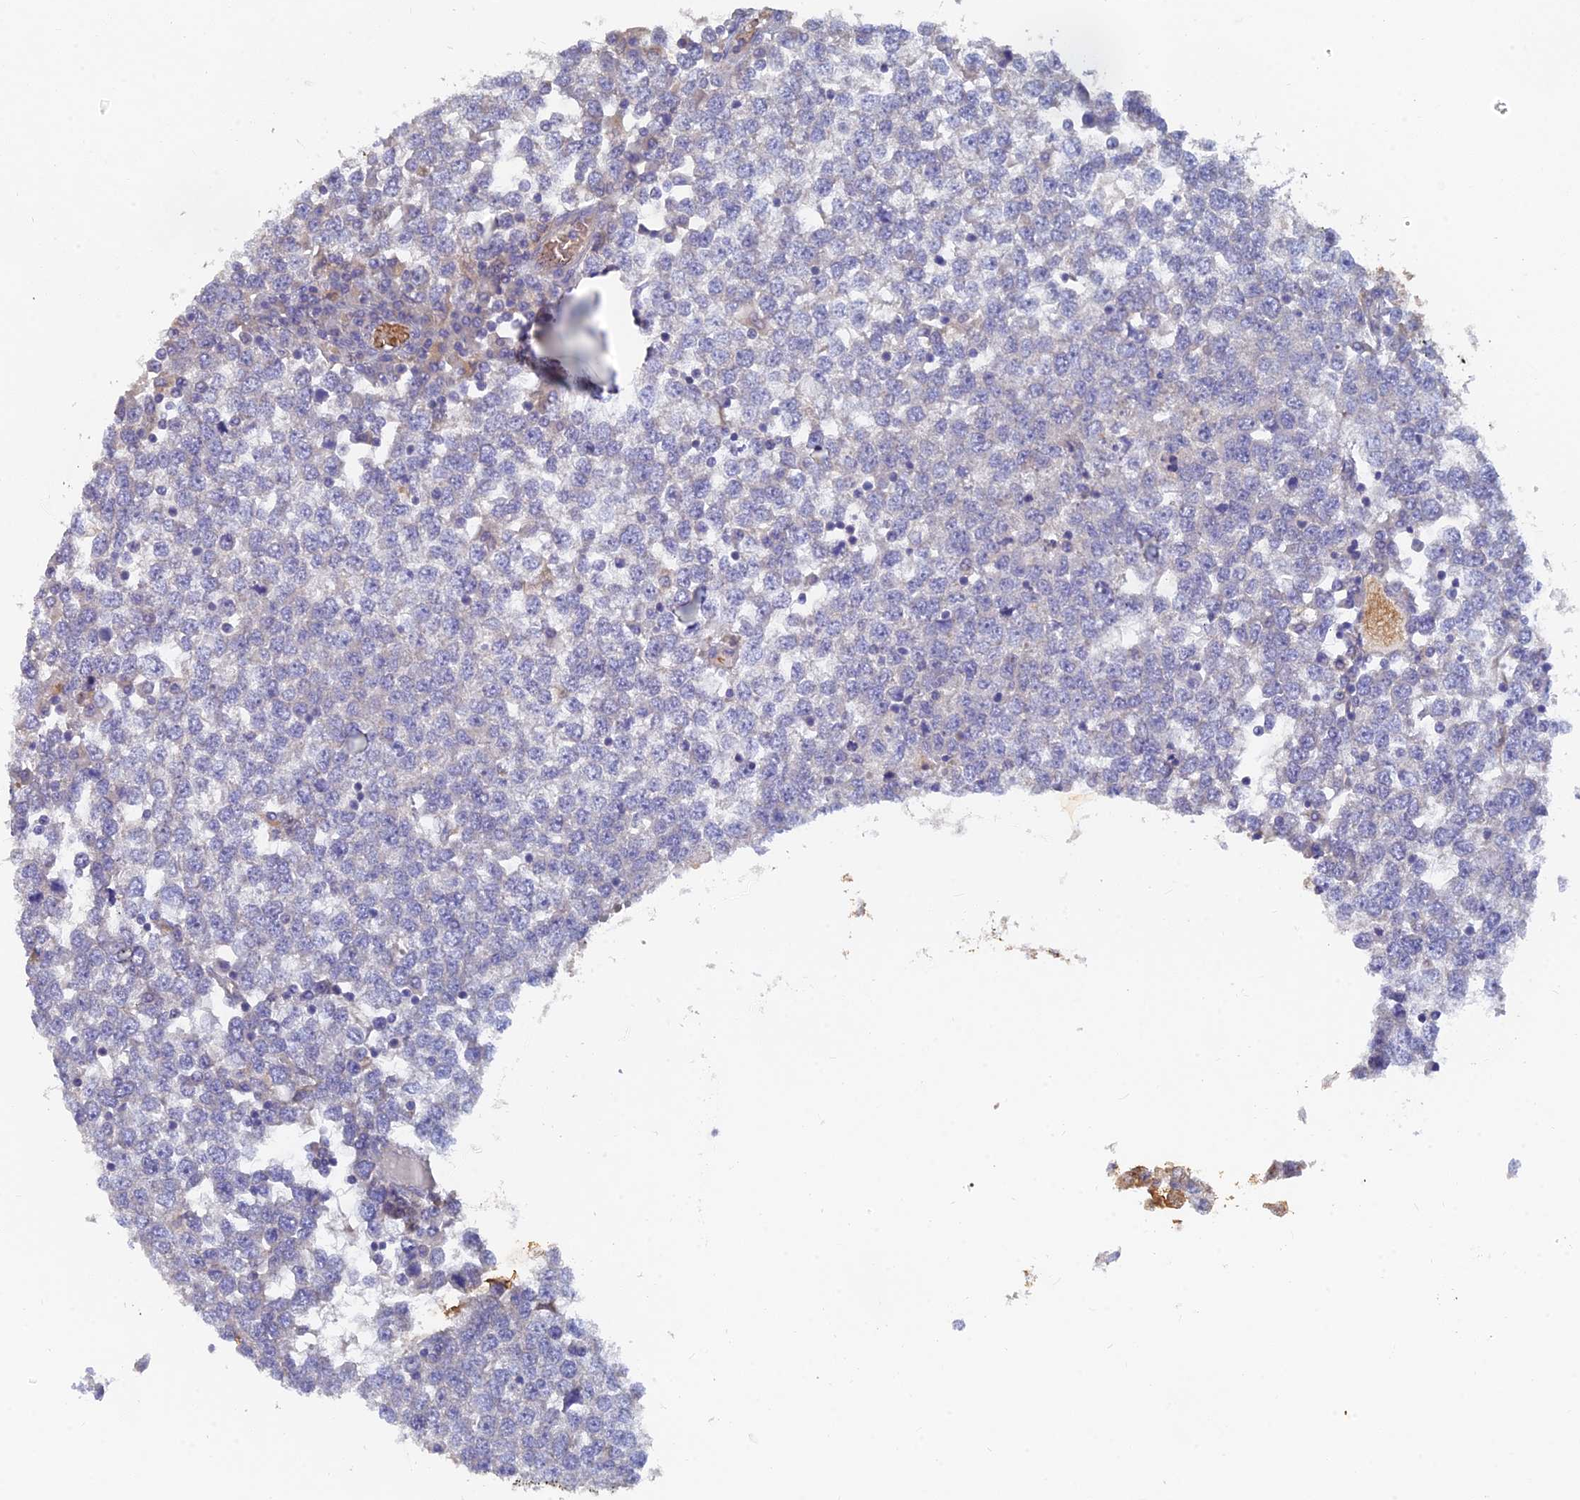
{"staining": {"intensity": "negative", "quantity": "none", "location": "none"}, "tissue": "testis cancer", "cell_type": "Tumor cells", "image_type": "cancer", "snomed": [{"axis": "morphology", "description": "Seminoma, NOS"}, {"axis": "topography", "description": "Testis"}], "caption": "This is an immunohistochemistry micrograph of human testis cancer (seminoma). There is no staining in tumor cells.", "gene": "ARRDC1", "patient": {"sex": "male", "age": 65}}